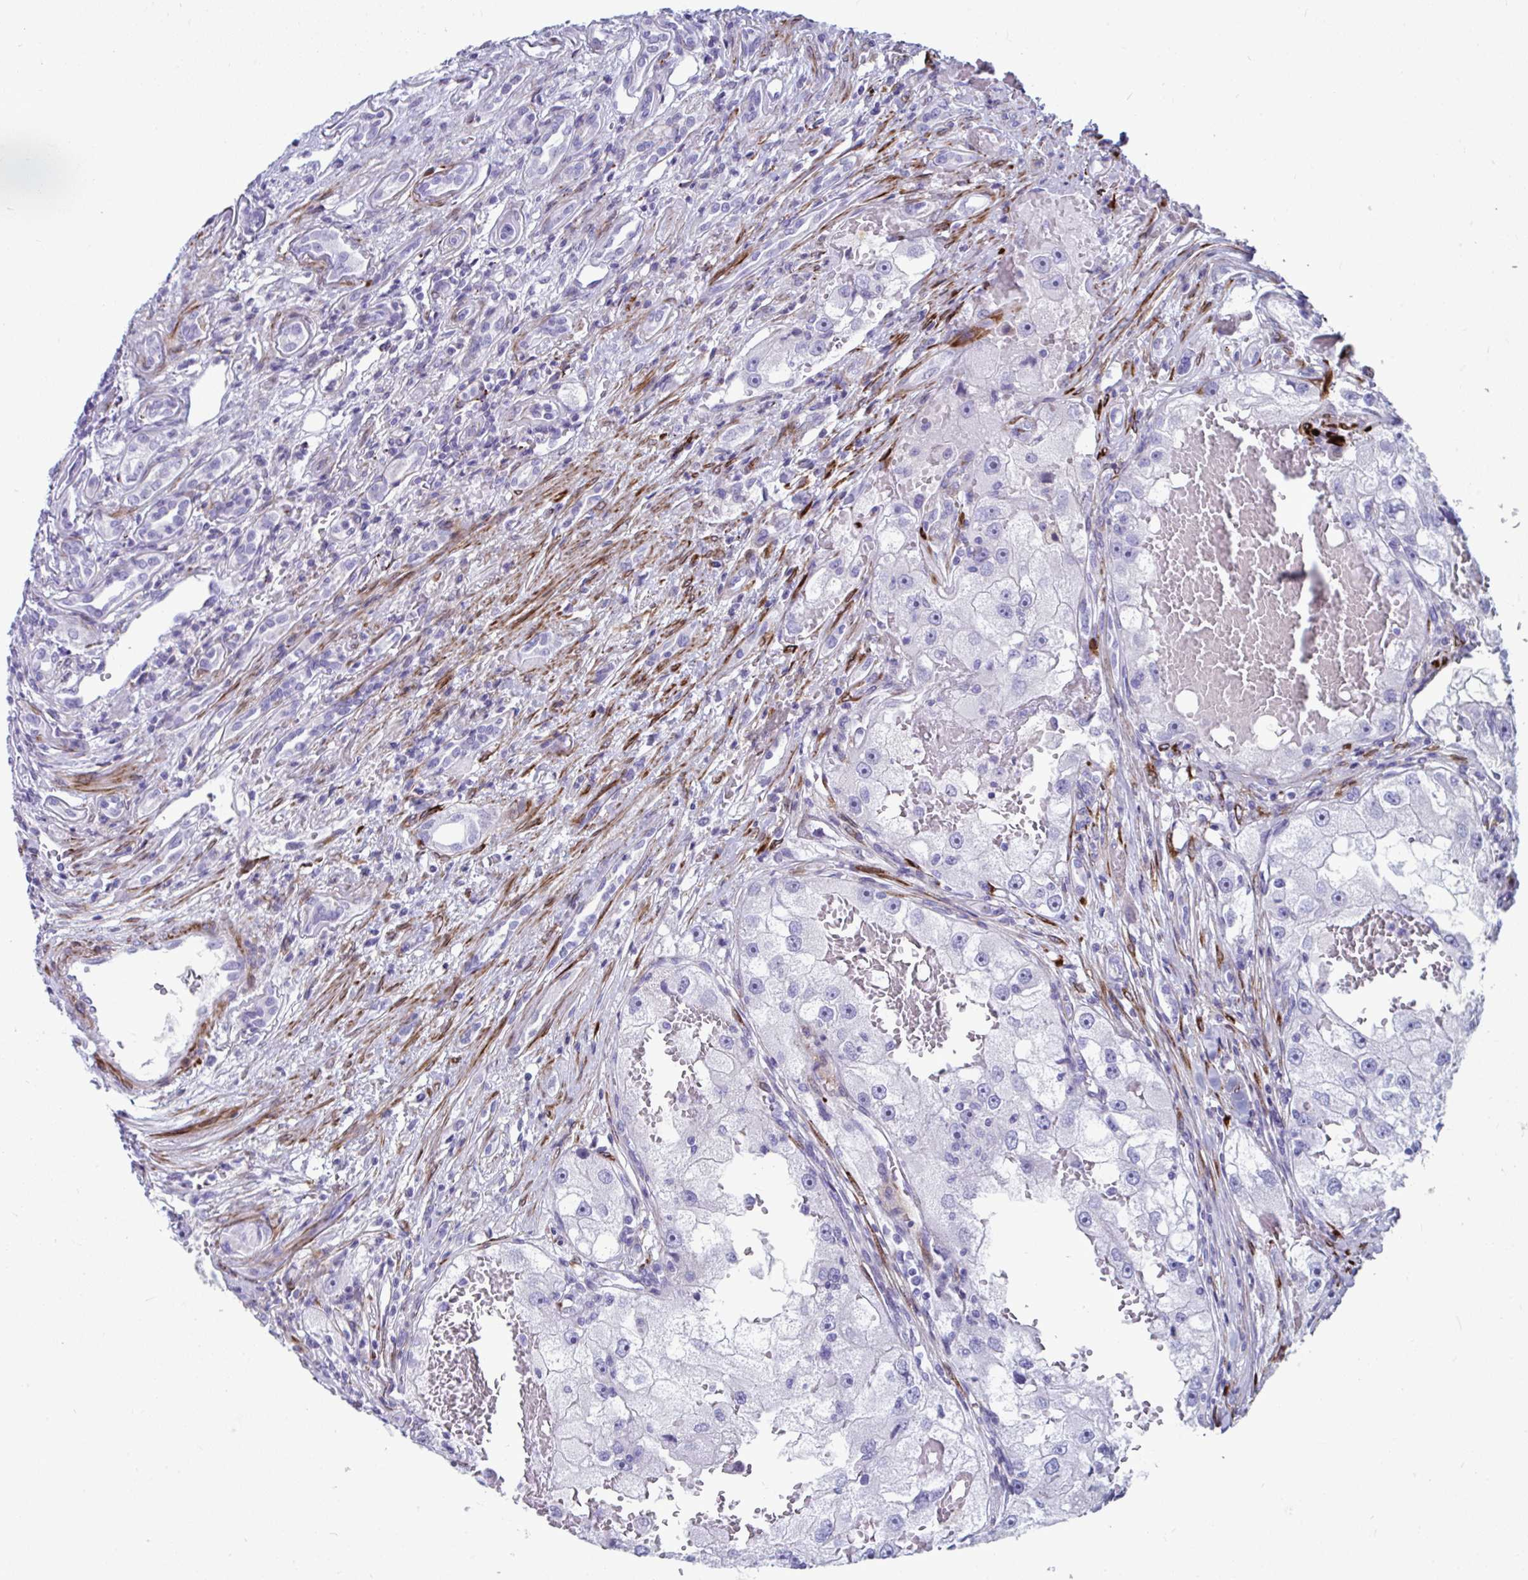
{"staining": {"intensity": "negative", "quantity": "none", "location": "none"}, "tissue": "renal cancer", "cell_type": "Tumor cells", "image_type": "cancer", "snomed": [{"axis": "morphology", "description": "Adenocarcinoma, NOS"}, {"axis": "topography", "description": "Kidney"}], "caption": "Immunohistochemistry micrograph of human adenocarcinoma (renal) stained for a protein (brown), which shows no positivity in tumor cells. (DAB immunohistochemistry (IHC) visualized using brightfield microscopy, high magnification).", "gene": "GRXCR2", "patient": {"sex": "male", "age": 63}}